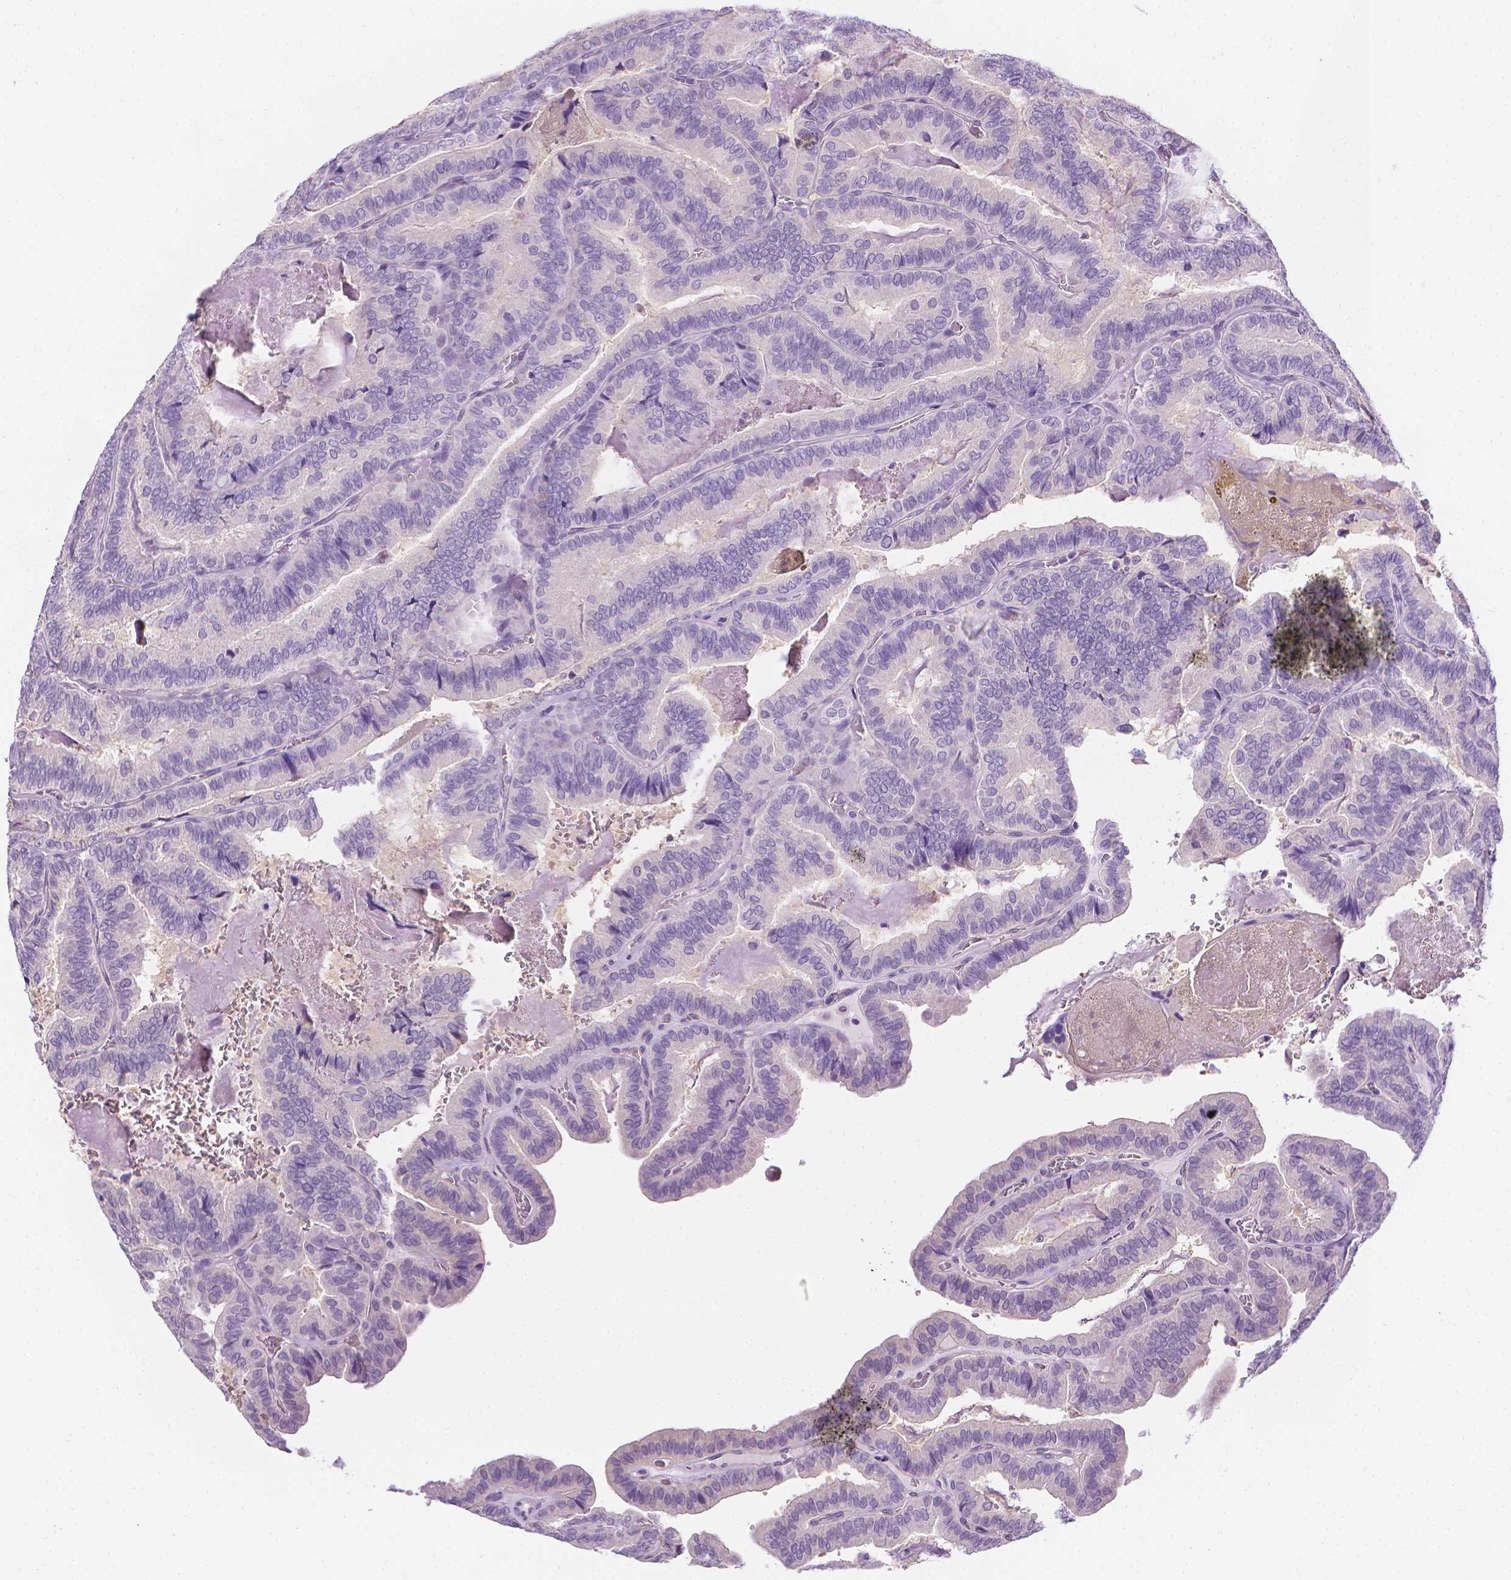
{"staining": {"intensity": "negative", "quantity": "none", "location": "none"}, "tissue": "thyroid cancer", "cell_type": "Tumor cells", "image_type": "cancer", "snomed": [{"axis": "morphology", "description": "Papillary adenocarcinoma, NOS"}, {"axis": "topography", "description": "Thyroid gland"}], "caption": "DAB (3,3'-diaminobenzidine) immunohistochemical staining of thyroid cancer (papillary adenocarcinoma) shows no significant positivity in tumor cells. (Brightfield microscopy of DAB (3,3'-diaminobenzidine) IHC at high magnification).", "gene": "FASN", "patient": {"sex": "female", "age": 75}}